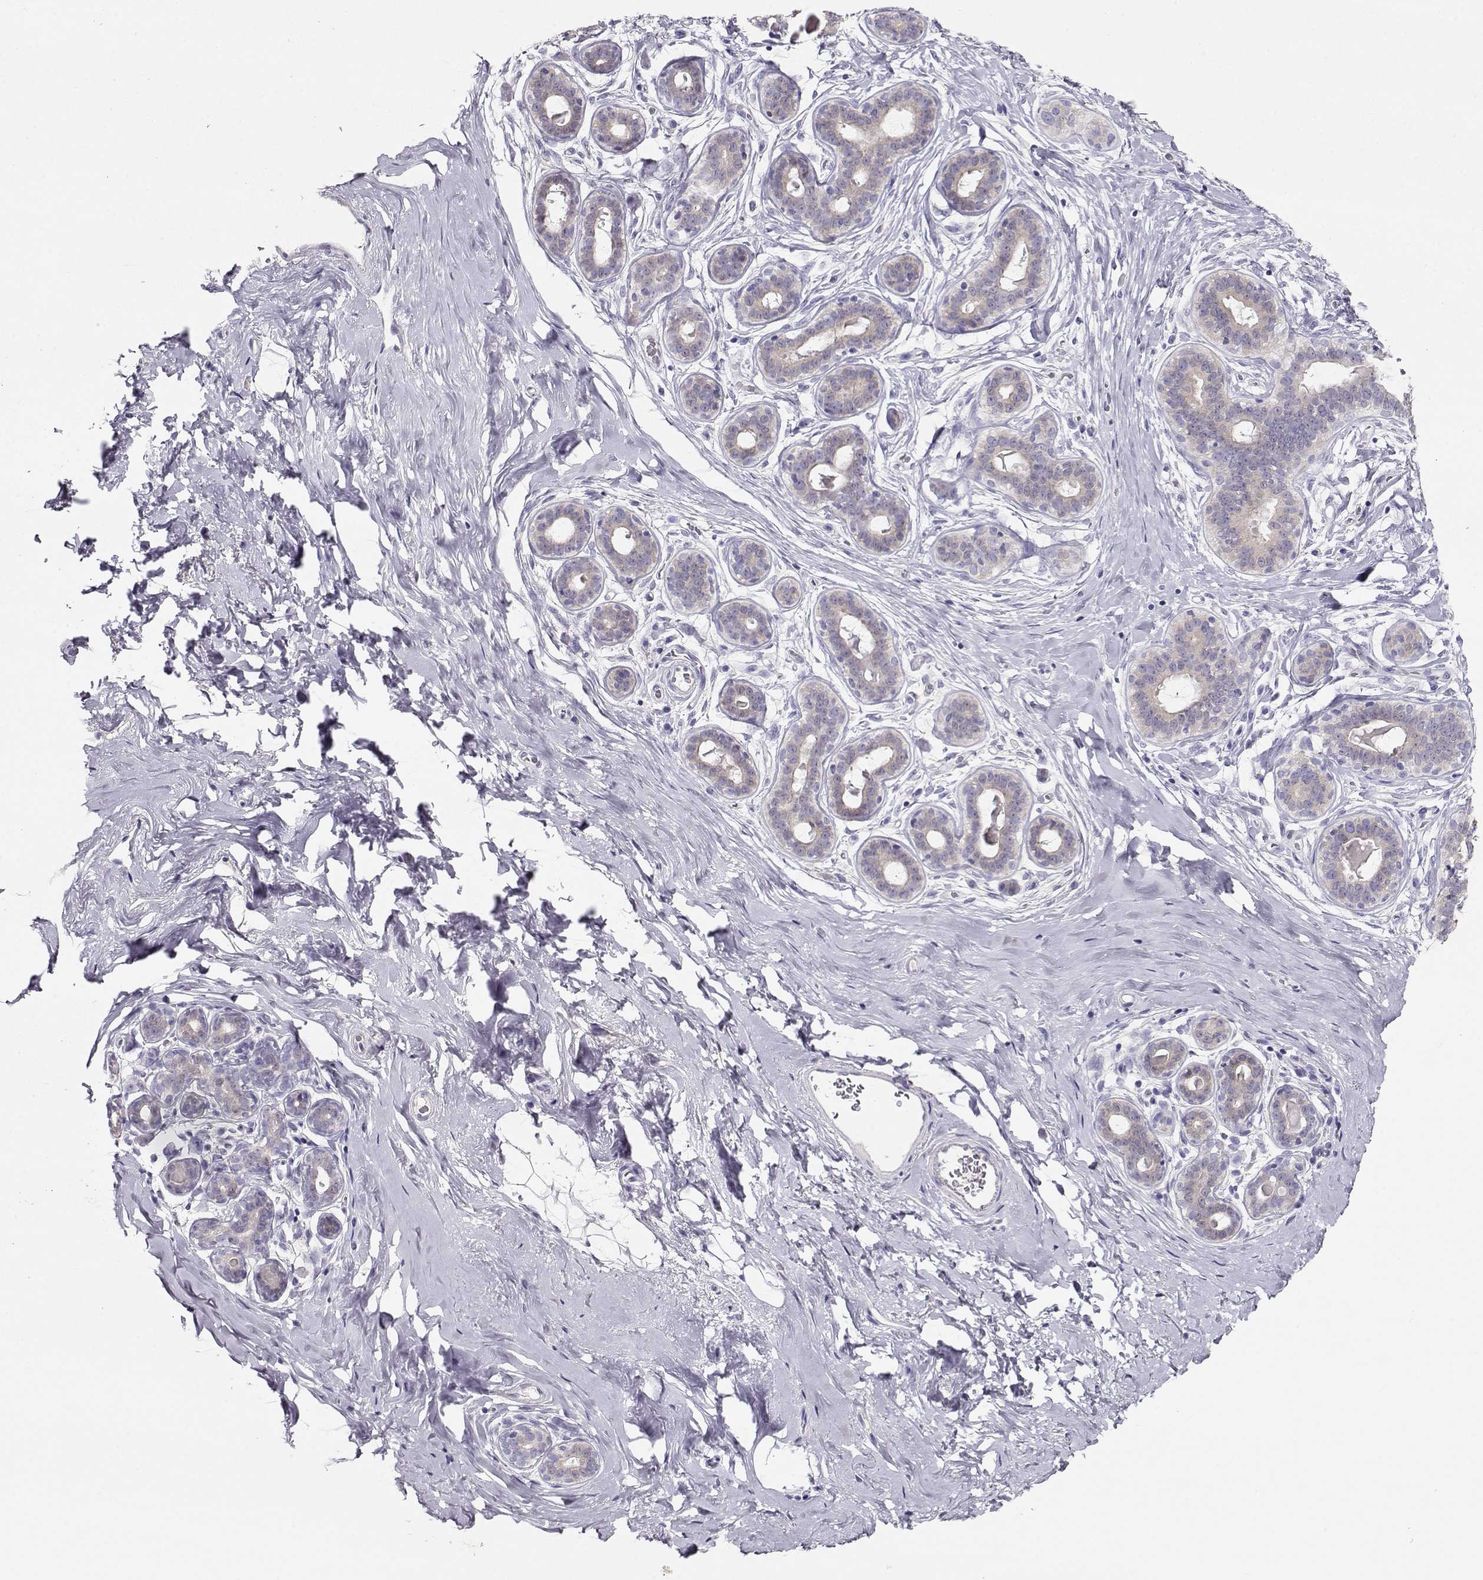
{"staining": {"intensity": "negative", "quantity": "none", "location": "none"}, "tissue": "breast", "cell_type": "Adipocytes", "image_type": "normal", "snomed": [{"axis": "morphology", "description": "Normal tissue, NOS"}, {"axis": "topography", "description": "Skin"}, {"axis": "topography", "description": "Breast"}], "caption": "This image is of unremarkable breast stained with IHC to label a protein in brown with the nuclei are counter-stained blue. There is no staining in adipocytes. The staining was performed using DAB (3,3'-diaminobenzidine) to visualize the protein expression in brown, while the nuclei were stained in blue with hematoxylin (Magnification: 20x).", "gene": "NDRG4", "patient": {"sex": "female", "age": 43}}